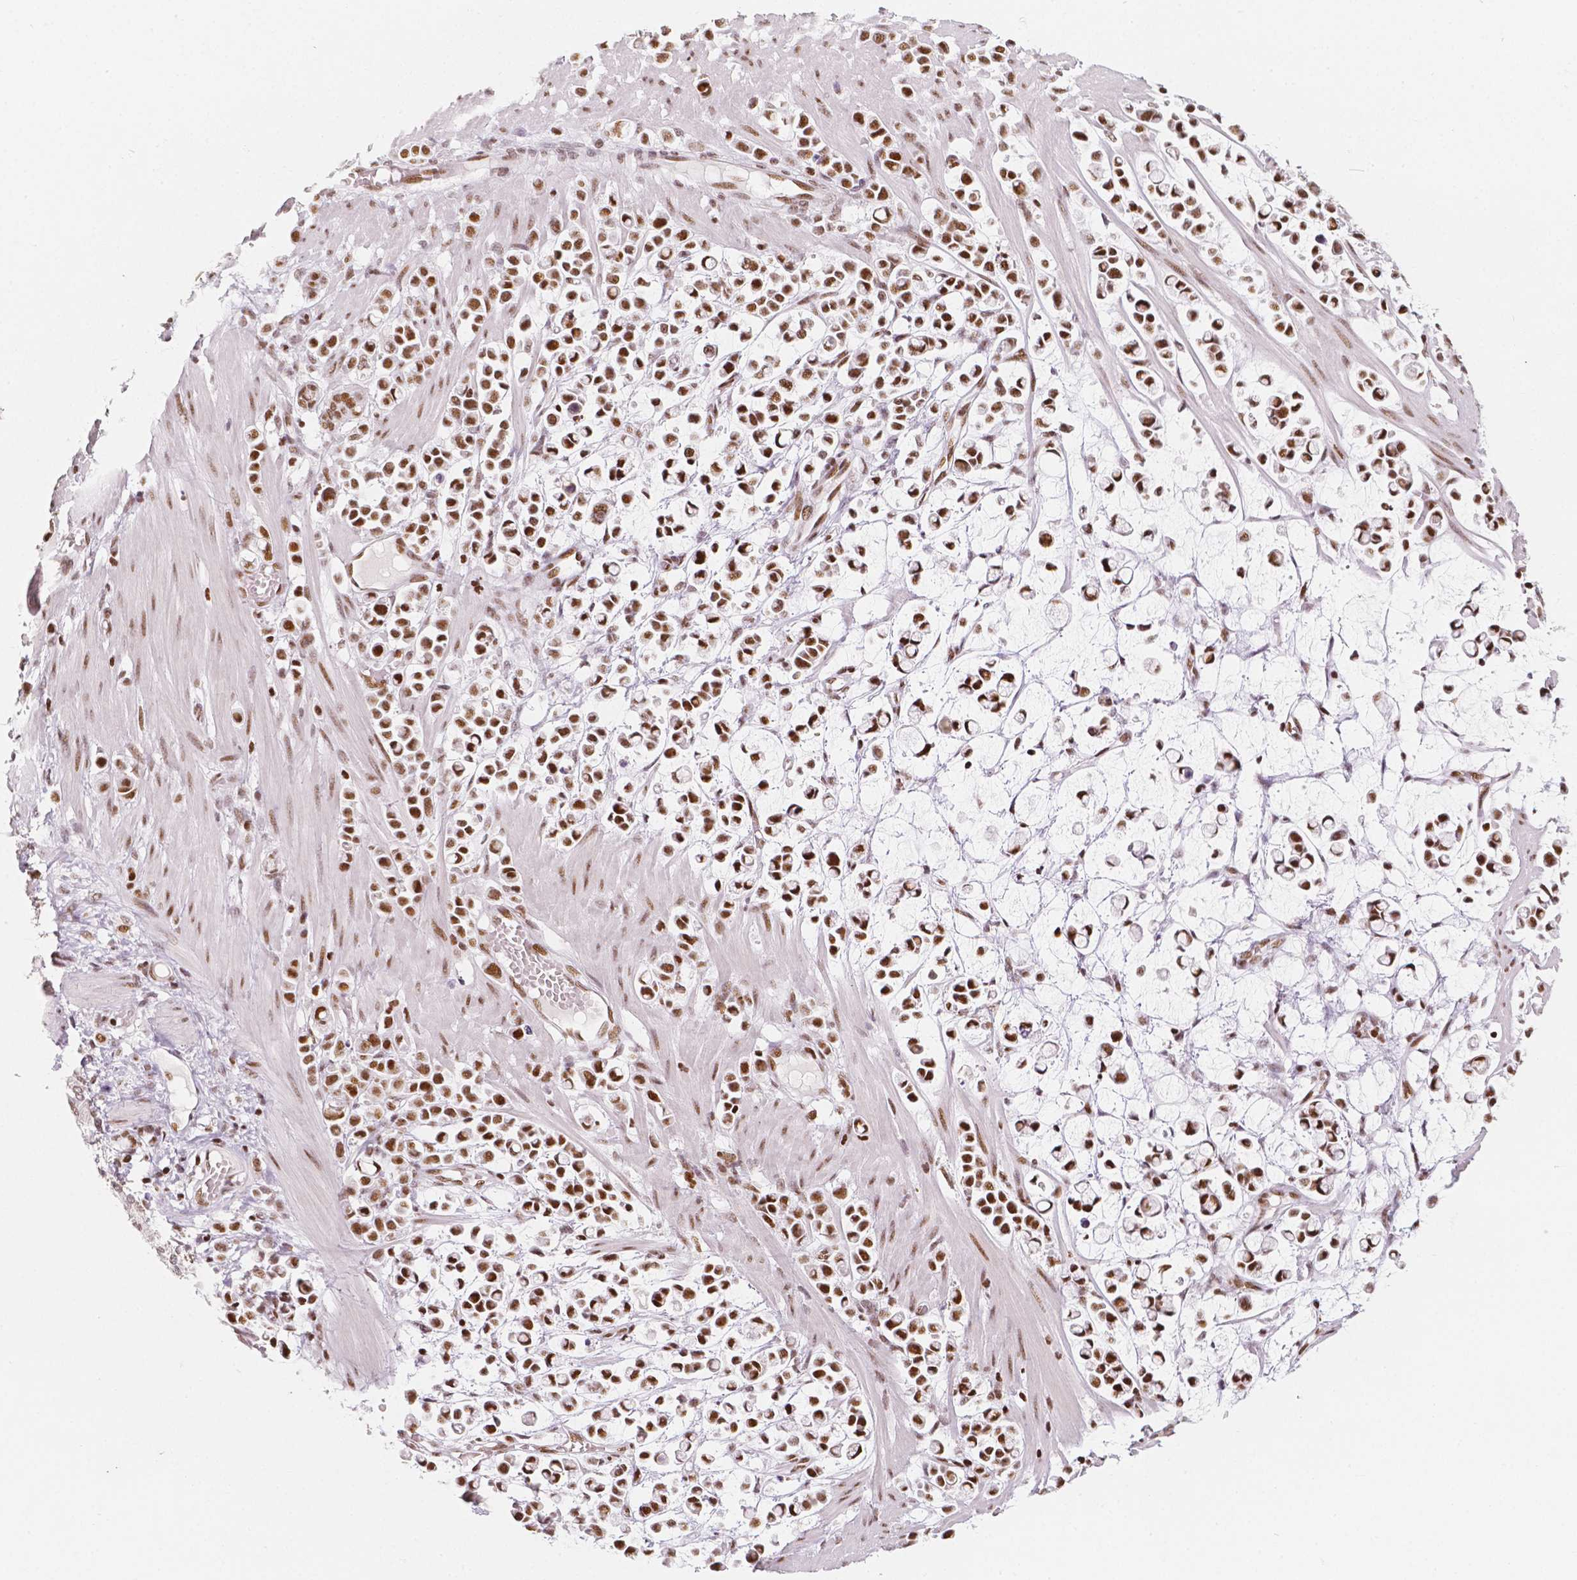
{"staining": {"intensity": "moderate", "quantity": ">75%", "location": "nuclear"}, "tissue": "stomach cancer", "cell_type": "Tumor cells", "image_type": "cancer", "snomed": [{"axis": "morphology", "description": "Adenocarcinoma, NOS"}, {"axis": "topography", "description": "Stomach"}], "caption": "Protein positivity by immunohistochemistry (IHC) shows moderate nuclear expression in approximately >75% of tumor cells in stomach cancer. (IHC, brightfield microscopy, high magnification).", "gene": "HDAC1", "patient": {"sex": "male", "age": 82}}